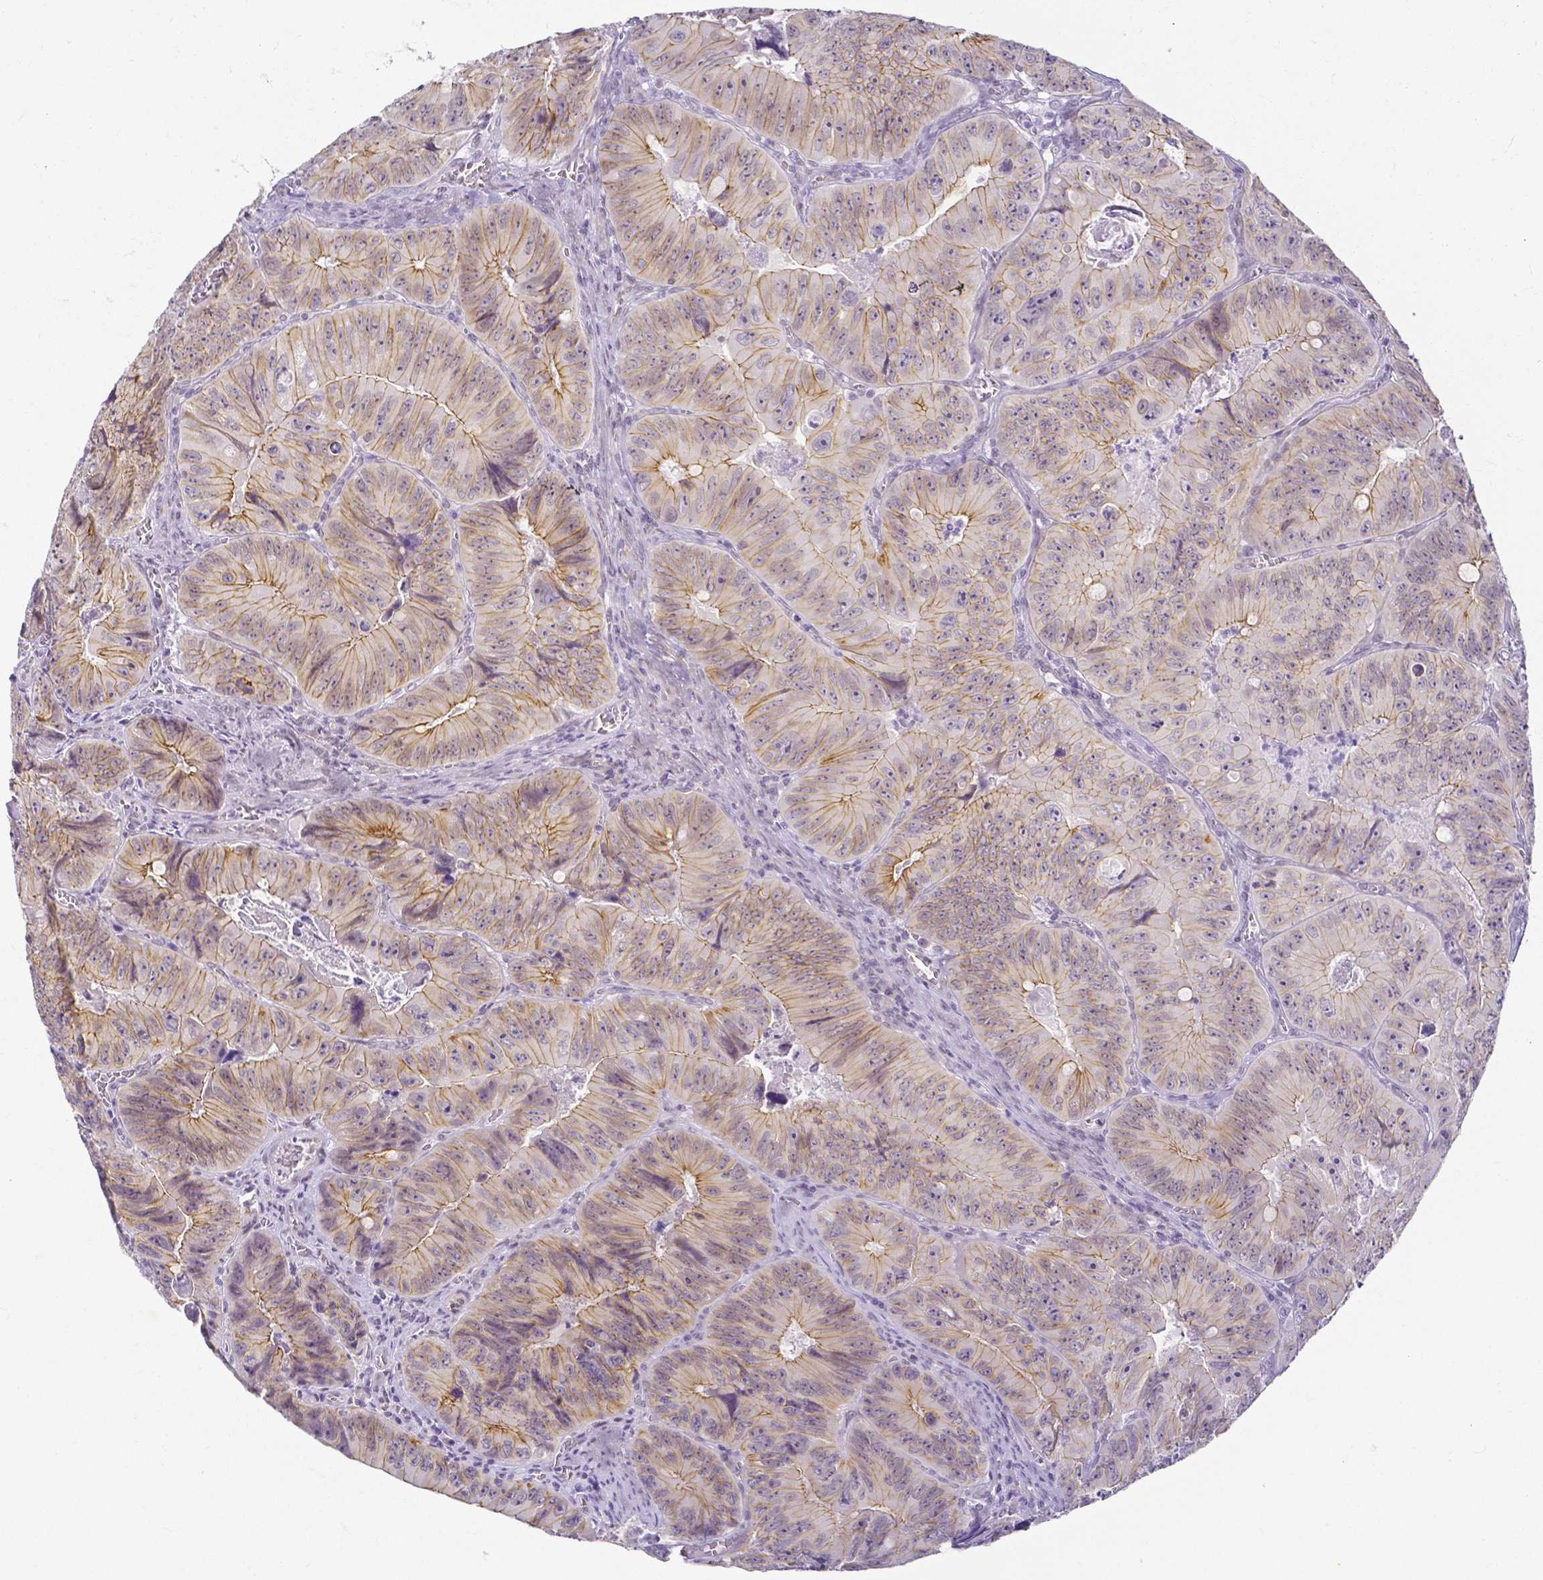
{"staining": {"intensity": "moderate", "quantity": "25%-75%", "location": "cytoplasmic/membranous"}, "tissue": "colorectal cancer", "cell_type": "Tumor cells", "image_type": "cancer", "snomed": [{"axis": "morphology", "description": "Adenocarcinoma, NOS"}, {"axis": "topography", "description": "Colon"}], "caption": "Human adenocarcinoma (colorectal) stained for a protein (brown) demonstrates moderate cytoplasmic/membranous positive expression in about 25%-75% of tumor cells.", "gene": "FAM83G", "patient": {"sex": "female", "age": 84}}